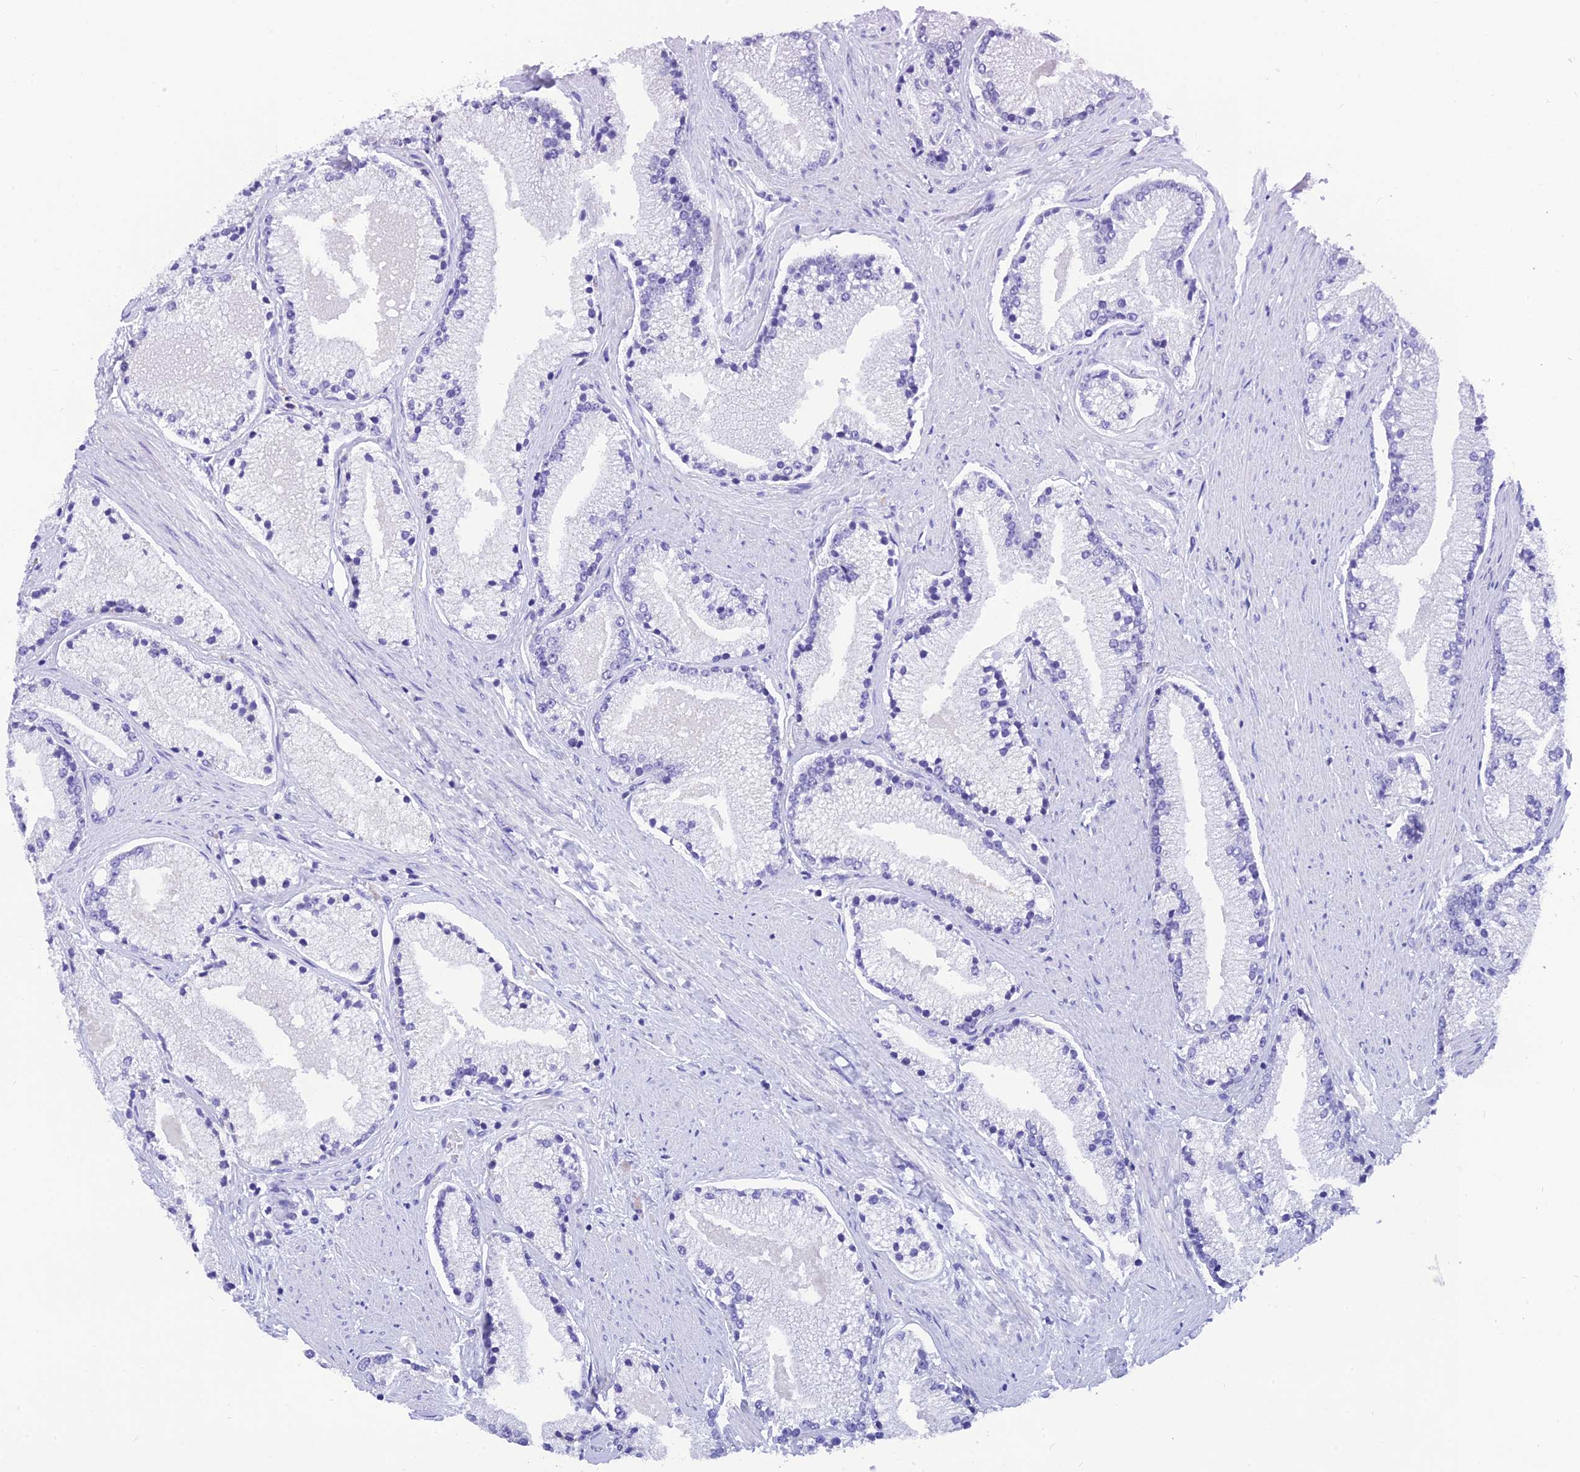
{"staining": {"intensity": "negative", "quantity": "none", "location": "none"}, "tissue": "prostate cancer", "cell_type": "Tumor cells", "image_type": "cancer", "snomed": [{"axis": "morphology", "description": "Adenocarcinoma, High grade"}, {"axis": "topography", "description": "Prostate"}], "caption": "Micrograph shows no protein expression in tumor cells of prostate cancer tissue. (IHC, brightfield microscopy, high magnification).", "gene": "KDELR3", "patient": {"sex": "male", "age": 67}}